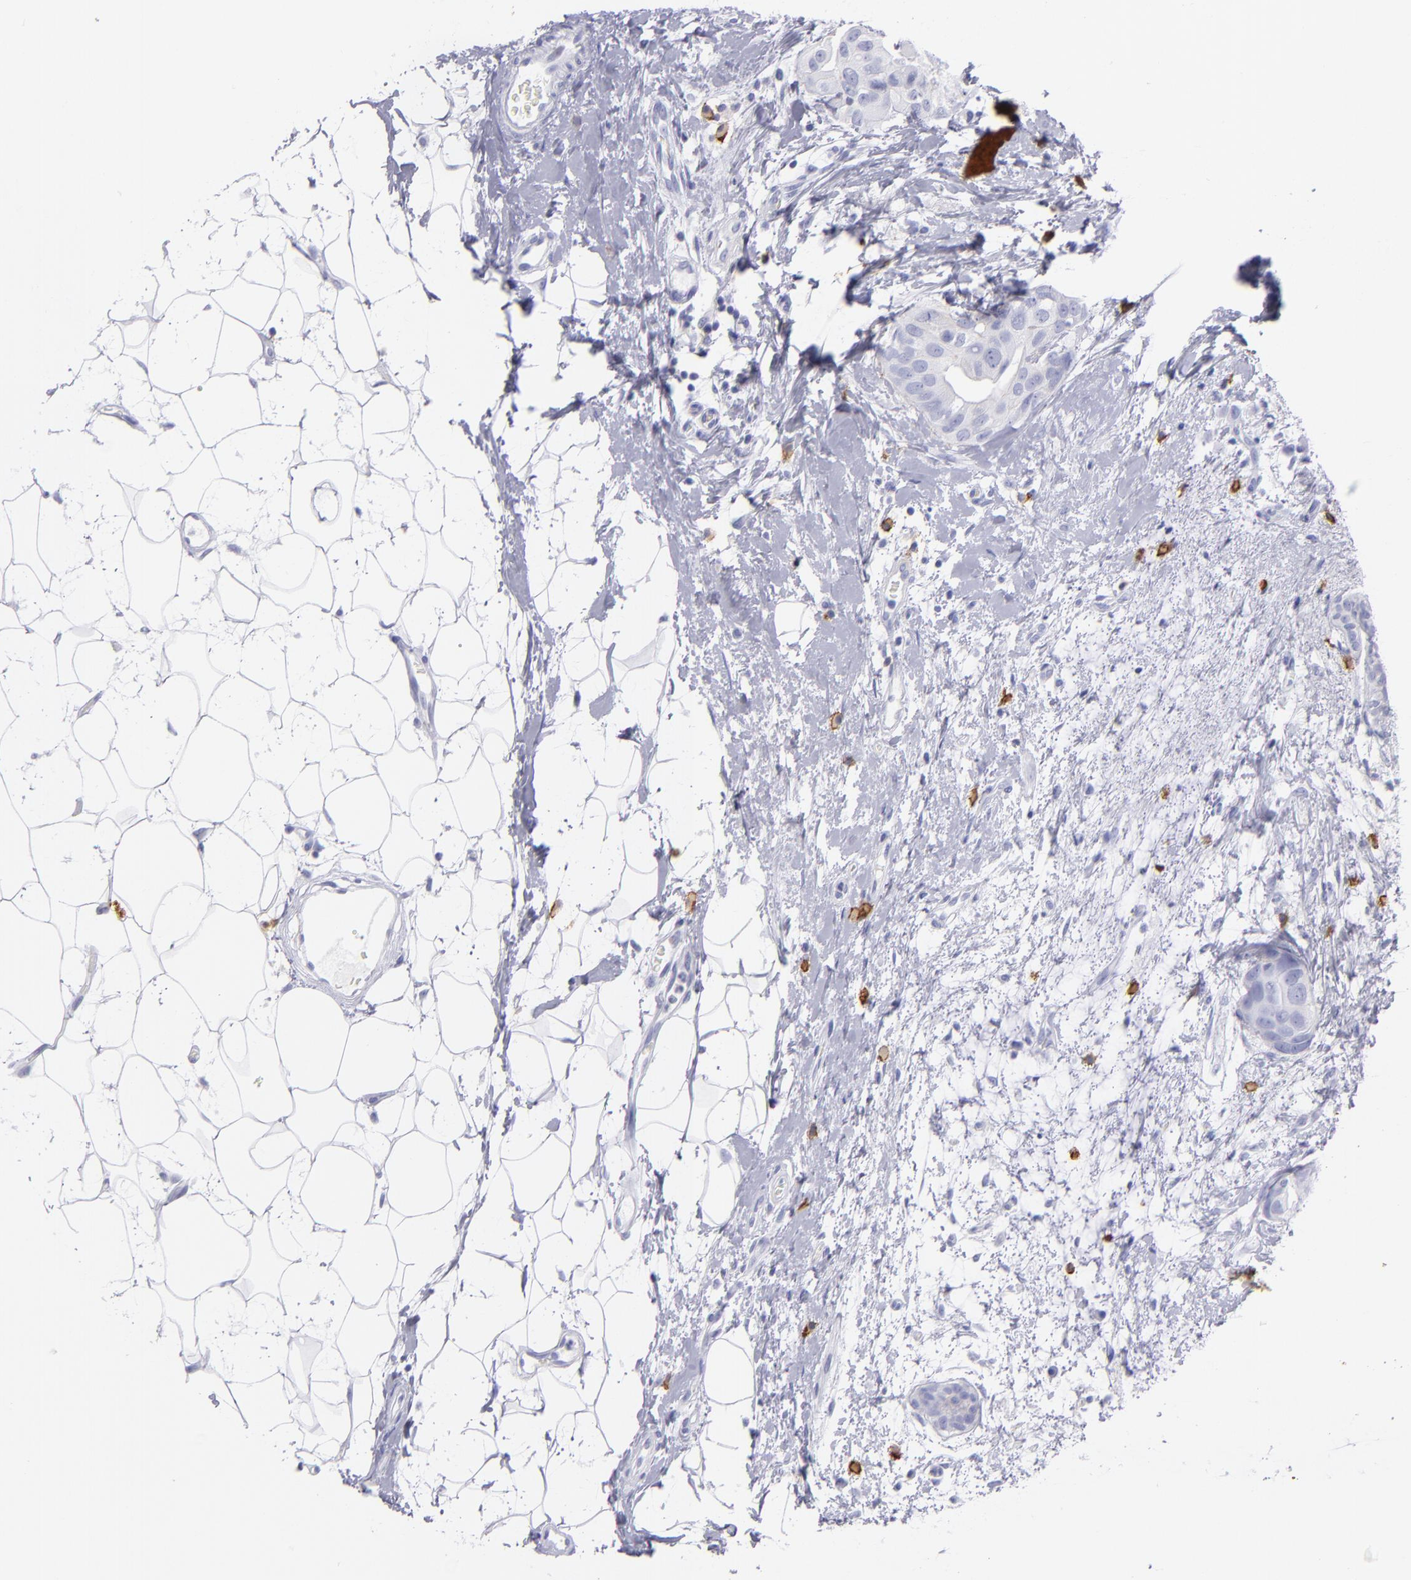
{"staining": {"intensity": "negative", "quantity": "none", "location": "none"}, "tissue": "breast cancer", "cell_type": "Tumor cells", "image_type": "cancer", "snomed": [{"axis": "morphology", "description": "Duct carcinoma"}, {"axis": "topography", "description": "Breast"}], "caption": "The micrograph demonstrates no staining of tumor cells in breast cancer (intraductal carcinoma). (DAB (3,3'-diaminobenzidine) immunohistochemistry (IHC), high magnification).", "gene": "CD82", "patient": {"sex": "female", "age": 40}}